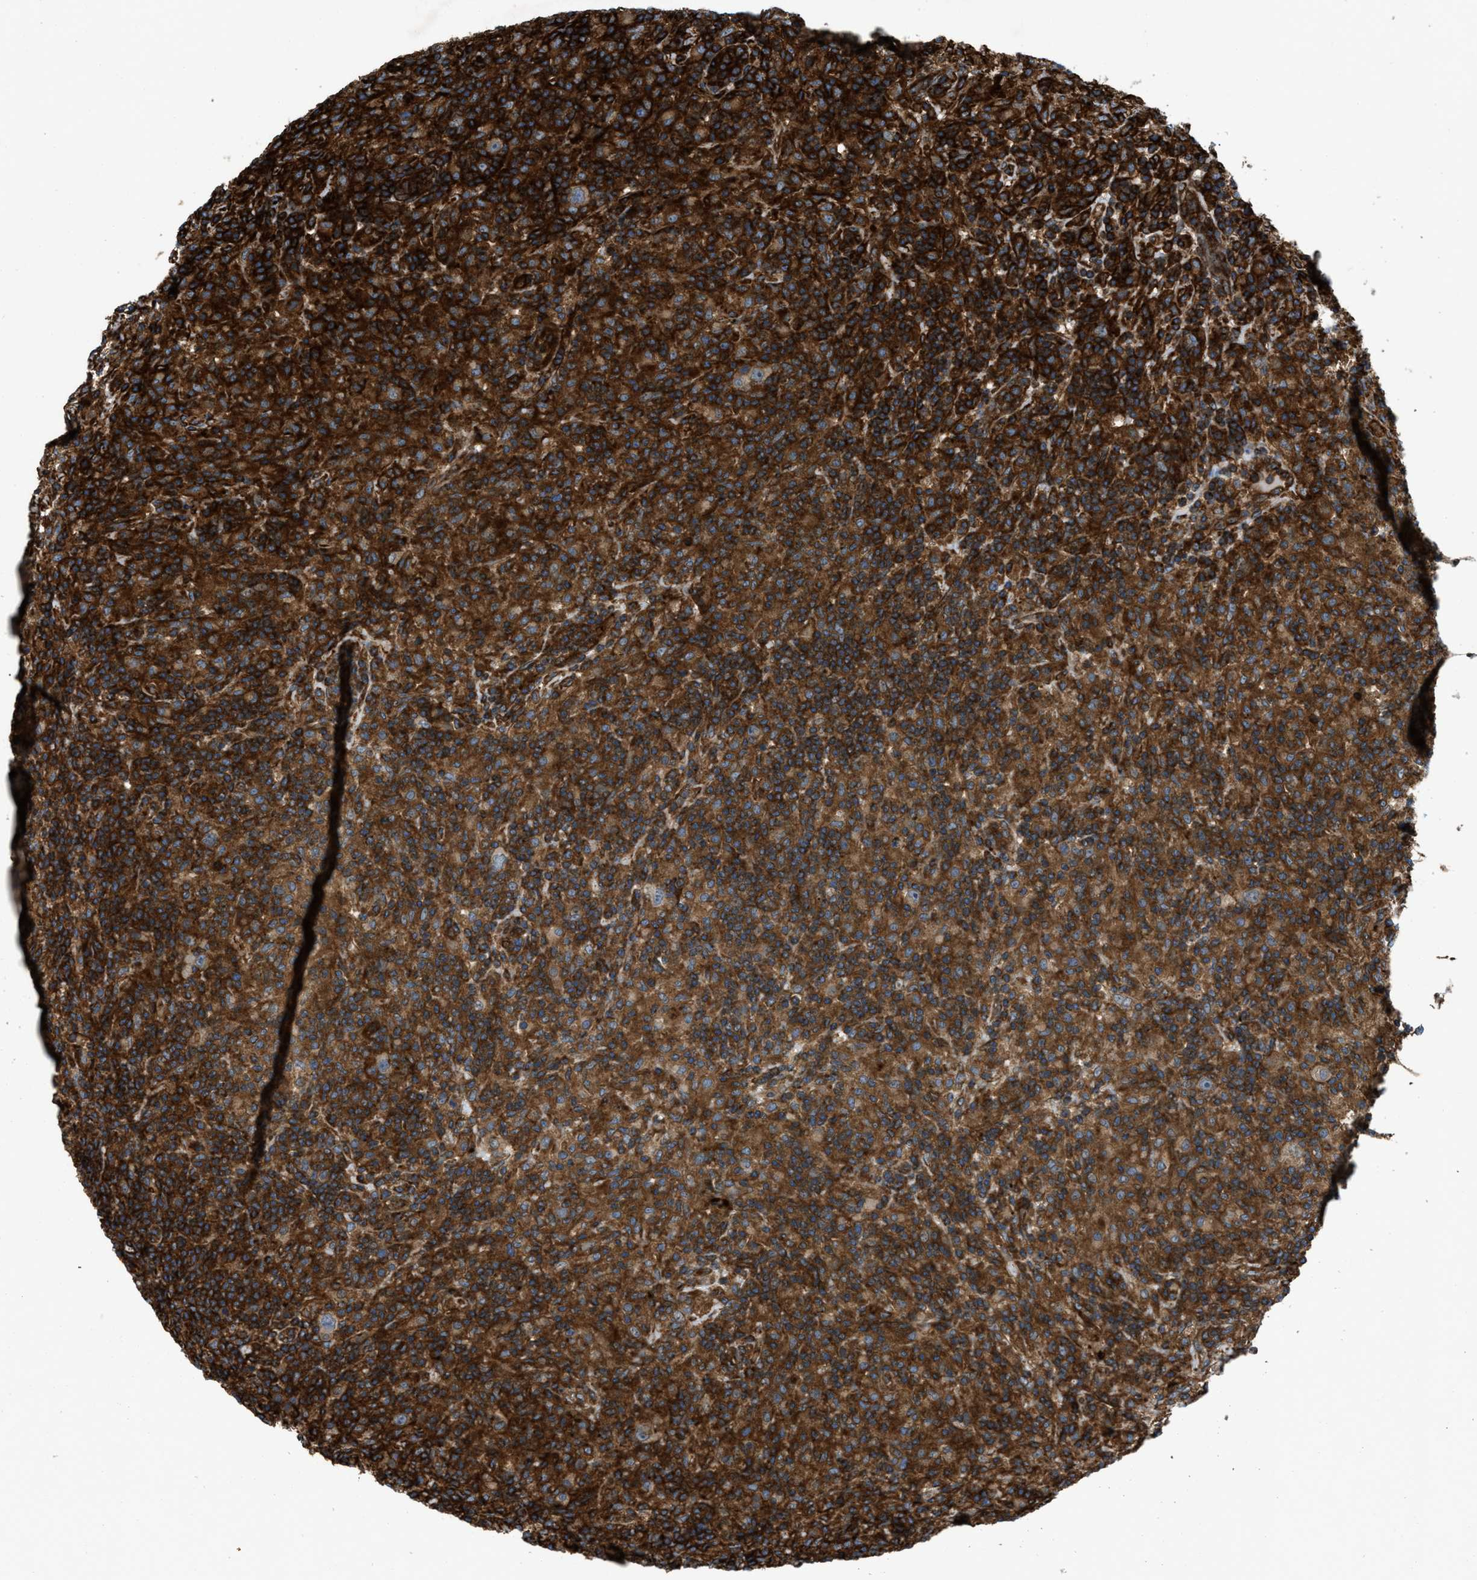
{"staining": {"intensity": "weak", "quantity": "<25%", "location": "cytoplasmic/membranous"}, "tissue": "lymphoma", "cell_type": "Tumor cells", "image_type": "cancer", "snomed": [{"axis": "morphology", "description": "Hodgkin's disease, NOS"}, {"axis": "topography", "description": "Lymph node"}], "caption": "The histopathology image reveals no significant expression in tumor cells of lymphoma.", "gene": "EGLN1", "patient": {"sex": "male", "age": 70}}